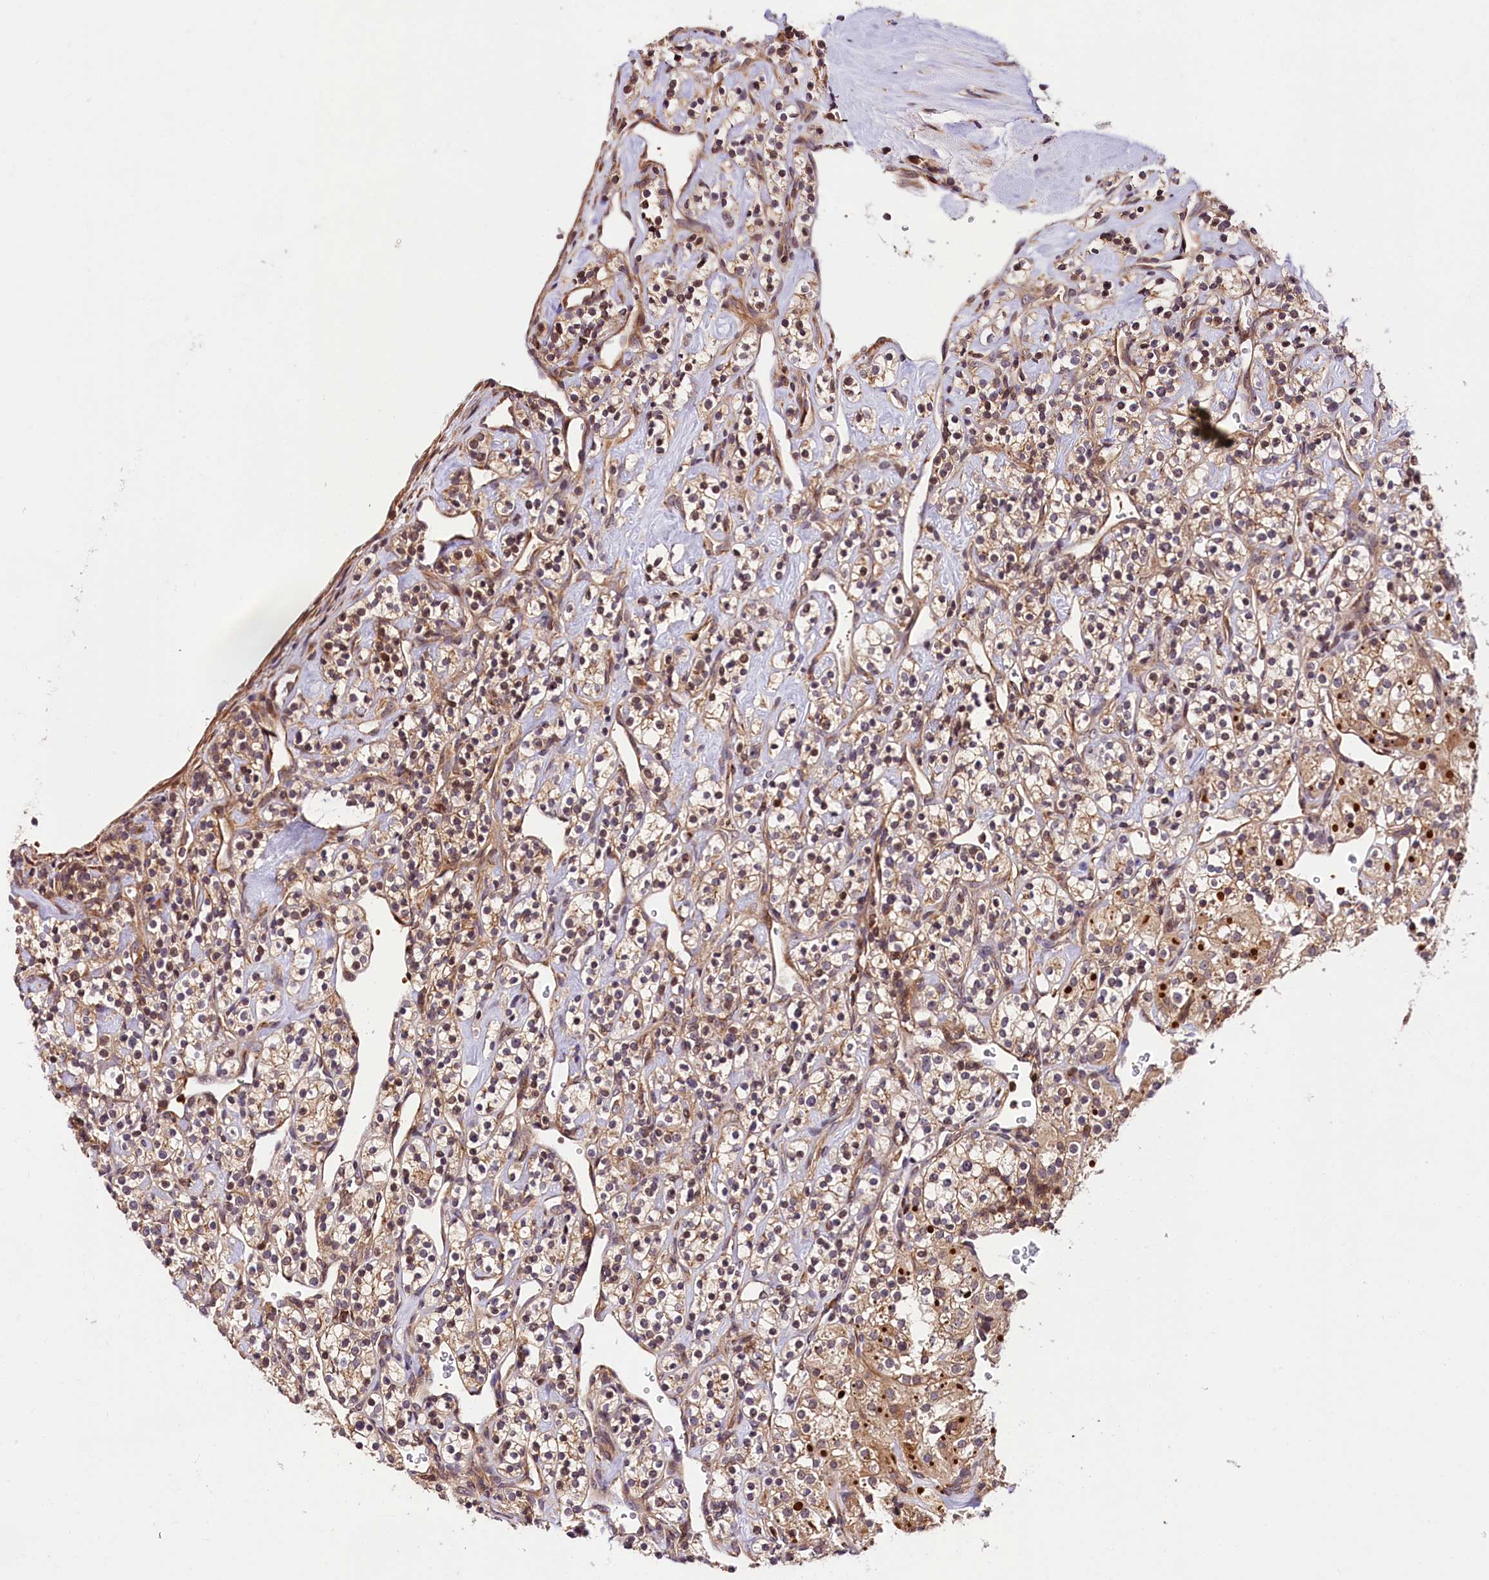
{"staining": {"intensity": "weak", "quantity": "<25%", "location": "nuclear"}, "tissue": "renal cancer", "cell_type": "Tumor cells", "image_type": "cancer", "snomed": [{"axis": "morphology", "description": "Adenocarcinoma, NOS"}, {"axis": "topography", "description": "Kidney"}], "caption": "Adenocarcinoma (renal) was stained to show a protein in brown. There is no significant expression in tumor cells.", "gene": "CHORDC1", "patient": {"sex": "male", "age": 77}}